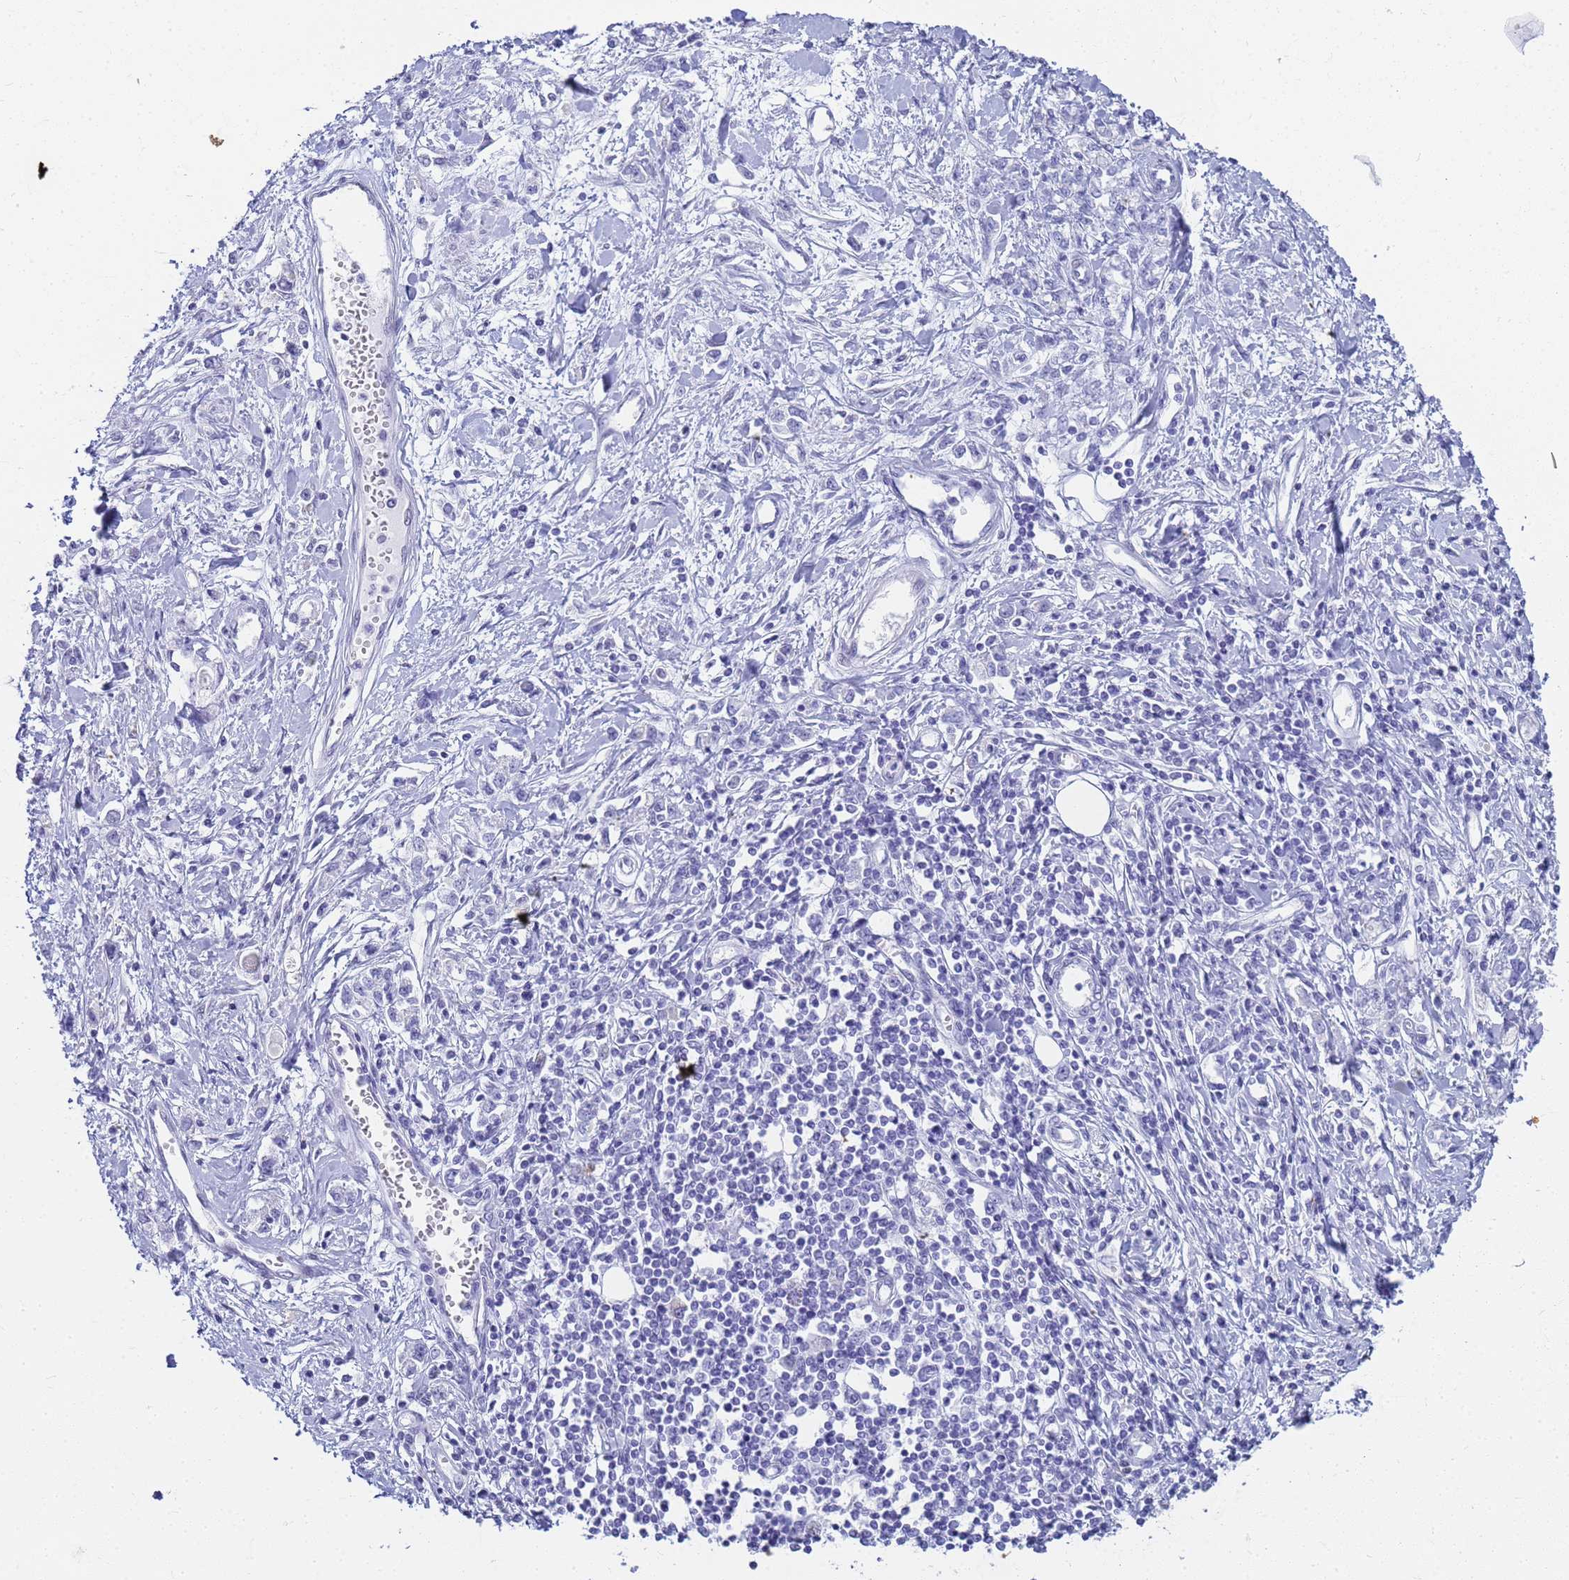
{"staining": {"intensity": "negative", "quantity": "none", "location": "none"}, "tissue": "stomach cancer", "cell_type": "Tumor cells", "image_type": "cancer", "snomed": [{"axis": "morphology", "description": "Adenocarcinoma, NOS"}, {"axis": "topography", "description": "Stomach"}], "caption": "Tumor cells show no significant positivity in stomach cancer. (DAB (3,3'-diaminobenzidine) immunohistochemistry (IHC) visualized using brightfield microscopy, high magnification).", "gene": "SLC7A9", "patient": {"sex": "female", "age": 76}}